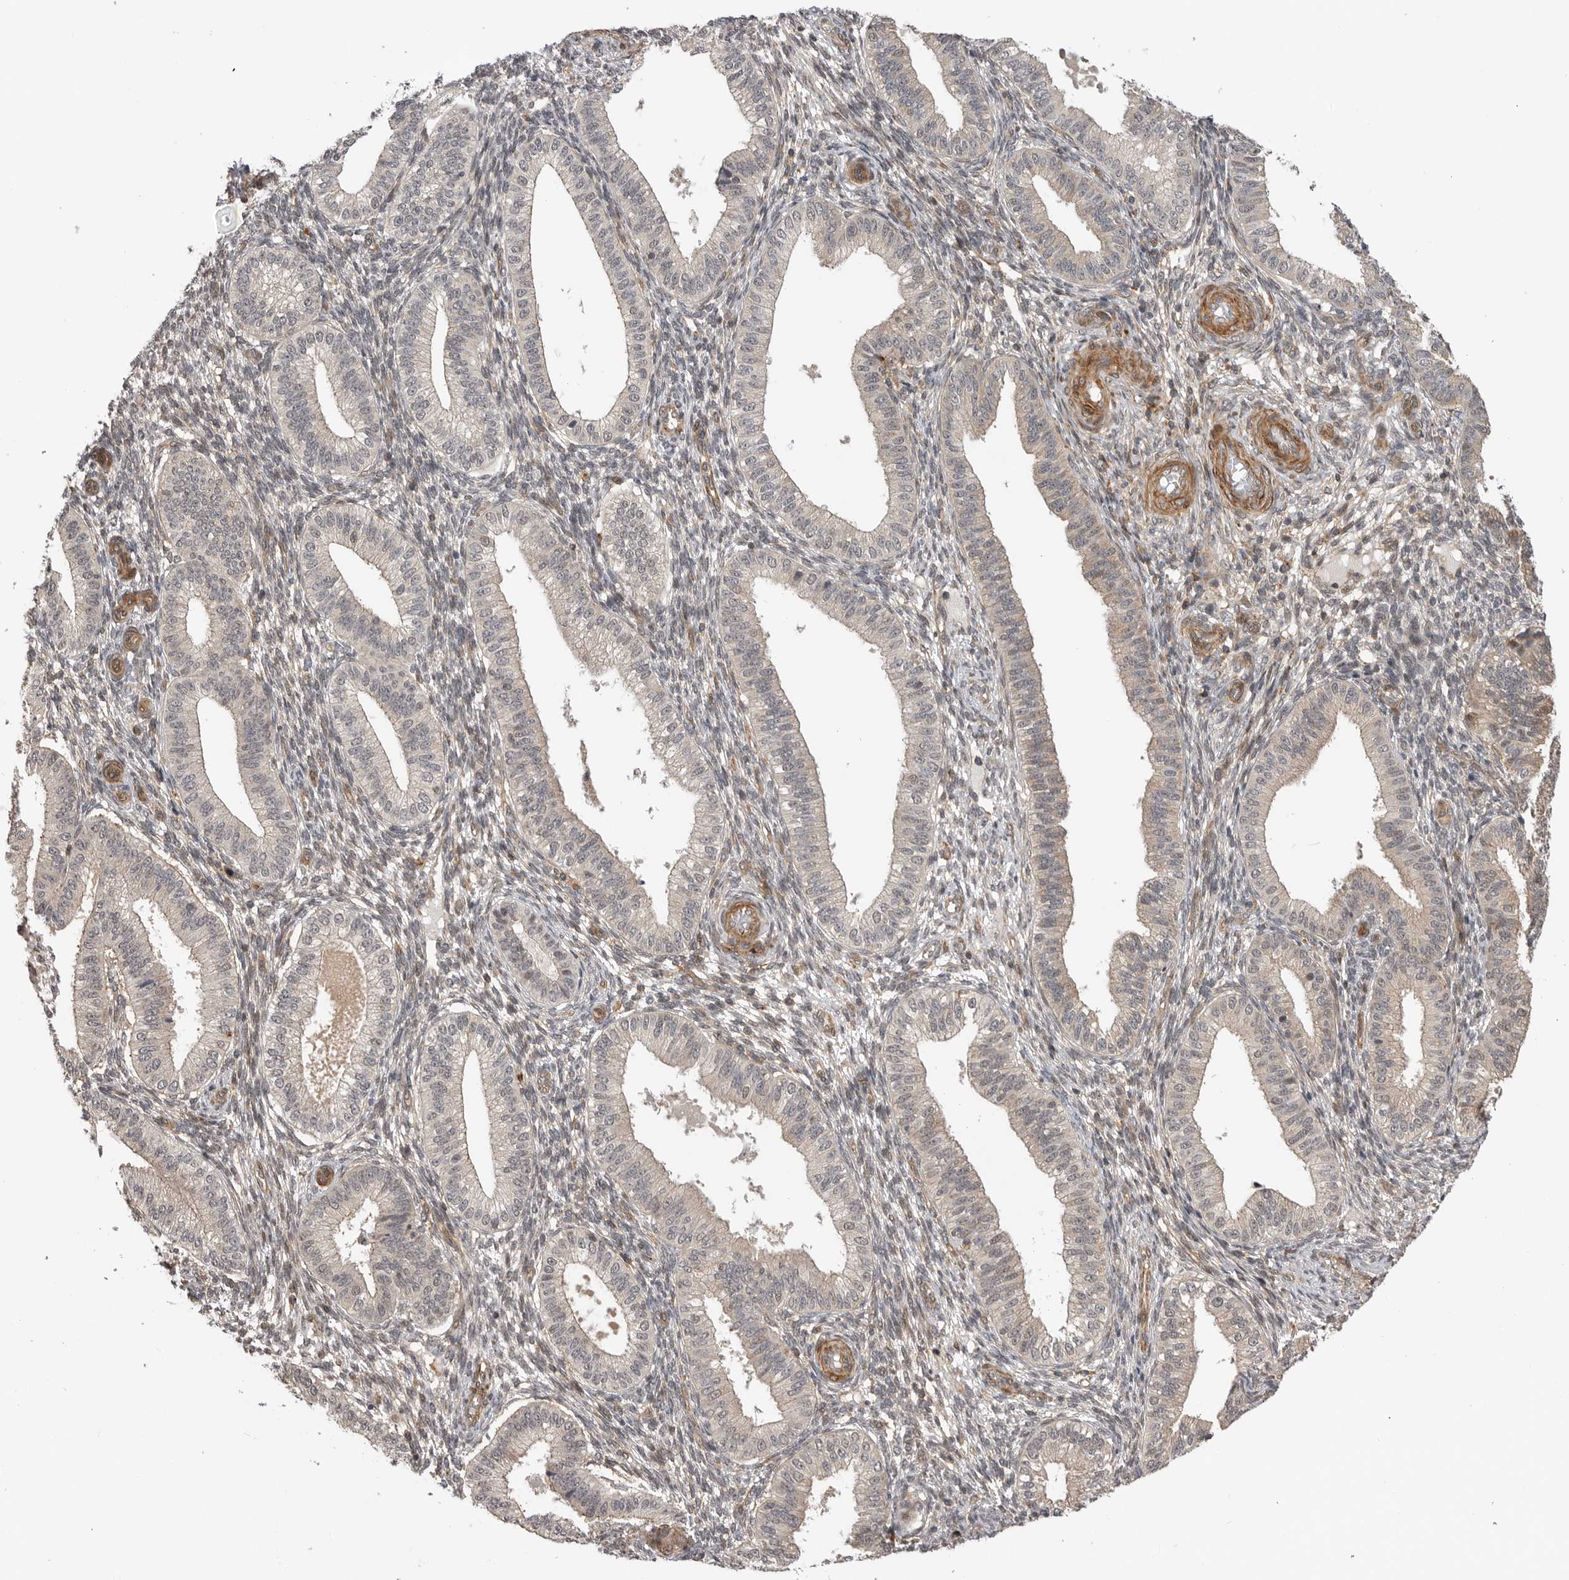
{"staining": {"intensity": "weak", "quantity": "<25%", "location": "cytoplasmic/membranous"}, "tissue": "endometrium", "cell_type": "Cells in endometrial stroma", "image_type": "normal", "snomed": [{"axis": "morphology", "description": "Normal tissue, NOS"}, {"axis": "topography", "description": "Endometrium"}], "caption": "An IHC photomicrograph of benign endometrium is shown. There is no staining in cells in endometrial stroma of endometrium.", "gene": "TRIM56", "patient": {"sex": "female", "age": 39}}